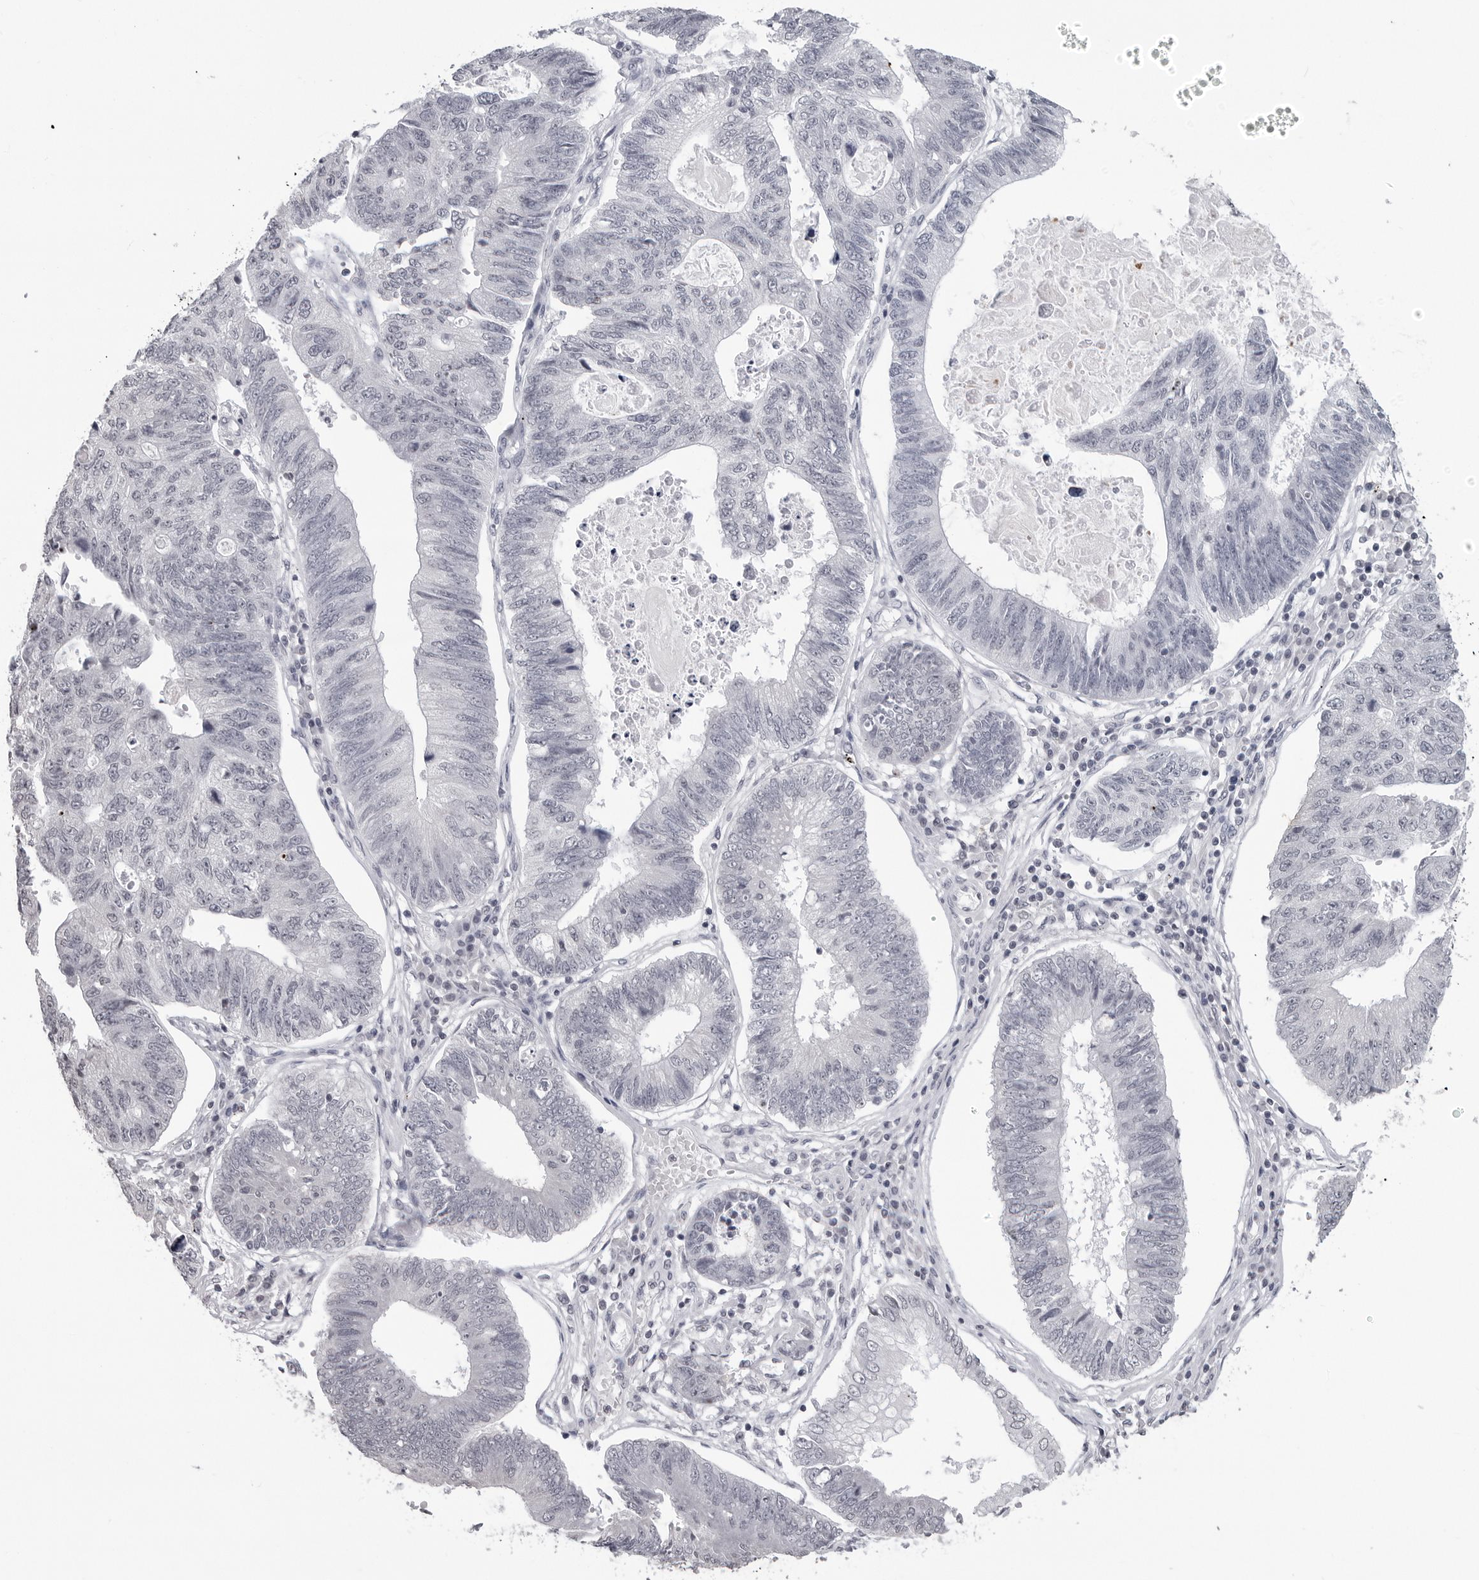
{"staining": {"intensity": "negative", "quantity": "none", "location": "none"}, "tissue": "stomach cancer", "cell_type": "Tumor cells", "image_type": "cancer", "snomed": [{"axis": "morphology", "description": "Adenocarcinoma, NOS"}, {"axis": "topography", "description": "Stomach"}], "caption": "The immunohistochemistry photomicrograph has no significant staining in tumor cells of stomach cancer tissue.", "gene": "DDX54", "patient": {"sex": "male", "age": 59}}